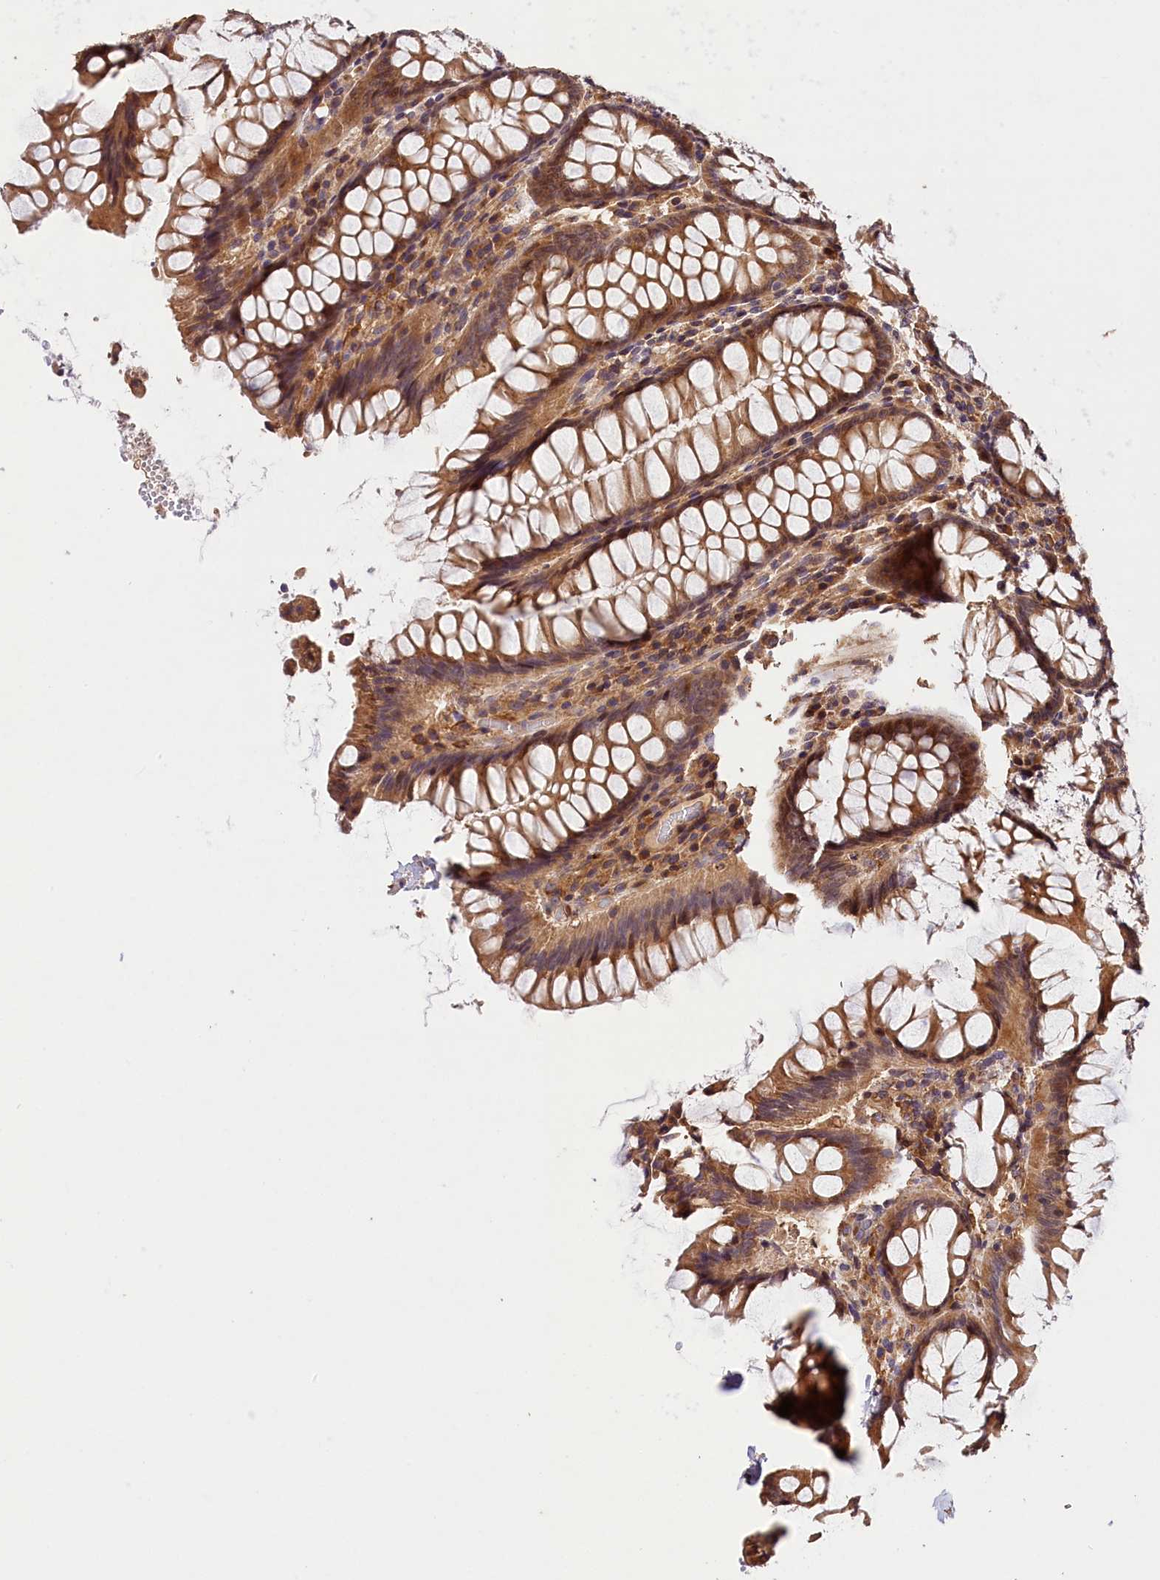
{"staining": {"intensity": "moderate", "quantity": ">75%", "location": "cytoplasmic/membranous"}, "tissue": "colon", "cell_type": "Endothelial cells", "image_type": "normal", "snomed": [{"axis": "morphology", "description": "Normal tissue, NOS"}, {"axis": "topography", "description": "Colon"}], "caption": "Colon stained for a protein exhibits moderate cytoplasmic/membranous positivity in endothelial cells. Using DAB (3,3'-diaminobenzidine) (brown) and hematoxylin (blue) stains, captured at high magnification using brightfield microscopy.", "gene": "KPTN", "patient": {"sex": "female", "age": 79}}